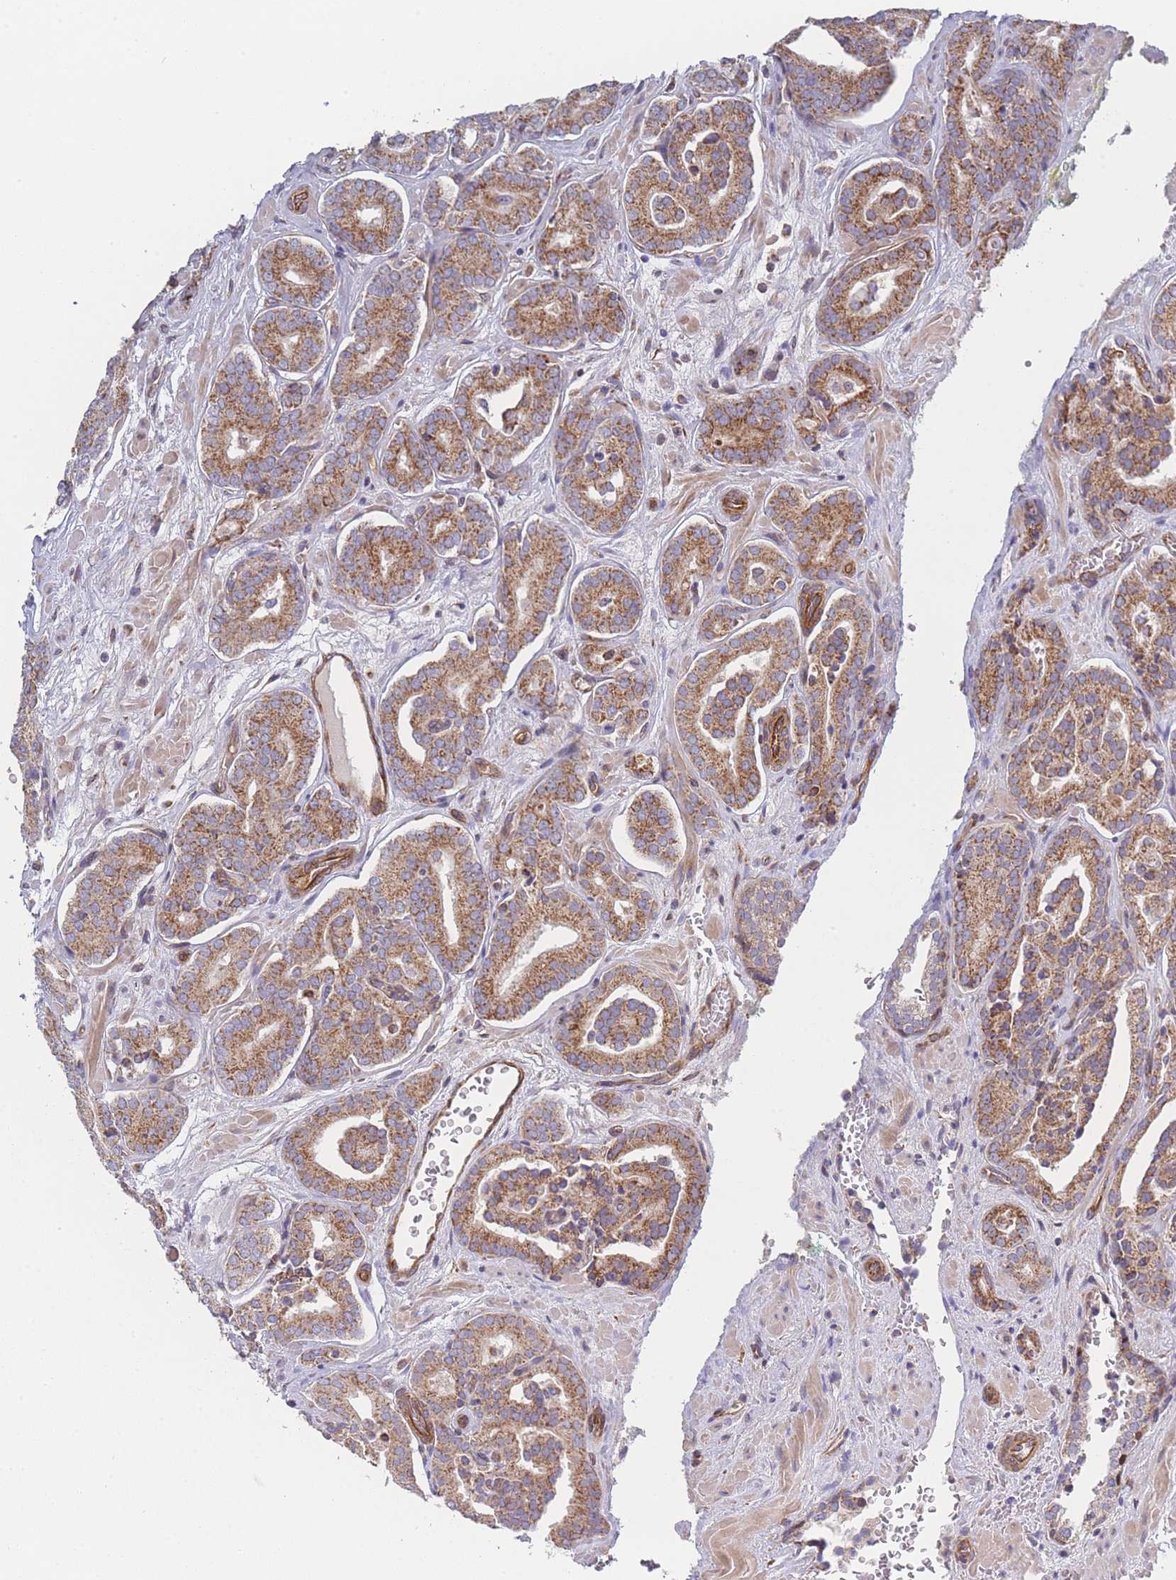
{"staining": {"intensity": "moderate", "quantity": ">75%", "location": "cytoplasmic/membranous"}, "tissue": "prostate cancer", "cell_type": "Tumor cells", "image_type": "cancer", "snomed": [{"axis": "morphology", "description": "Adenocarcinoma, High grade"}, {"axis": "topography", "description": "Prostate"}], "caption": "Immunohistochemical staining of human high-grade adenocarcinoma (prostate) reveals moderate cytoplasmic/membranous protein positivity in approximately >75% of tumor cells.", "gene": "MTRES1", "patient": {"sex": "male", "age": 66}}